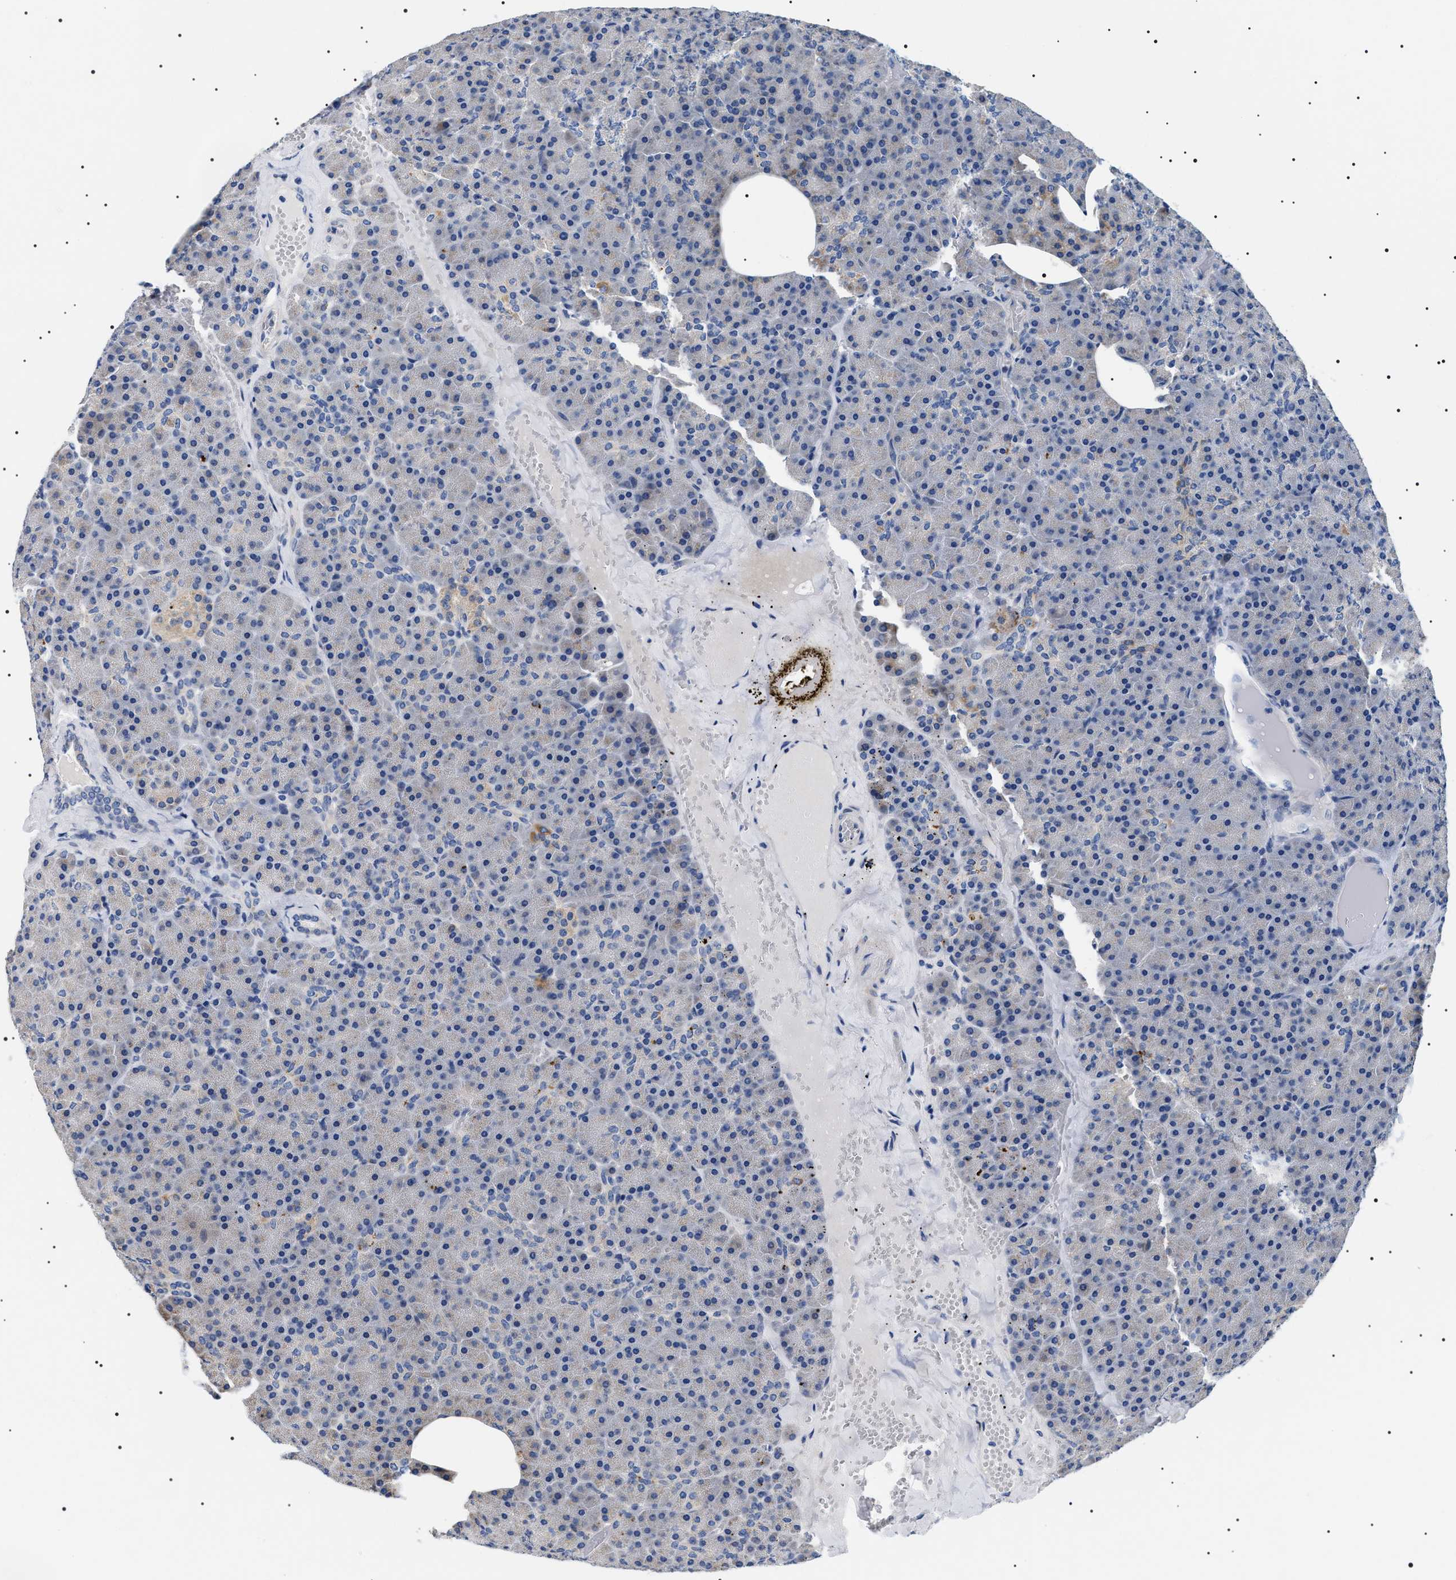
{"staining": {"intensity": "moderate", "quantity": "<25%", "location": "cytoplasmic/membranous"}, "tissue": "pancreas", "cell_type": "Exocrine glandular cells", "image_type": "normal", "snomed": [{"axis": "morphology", "description": "Normal tissue, NOS"}, {"axis": "morphology", "description": "Carcinoid, malignant, NOS"}, {"axis": "topography", "description": "Pancreas"}], "caption": "An IHC histopathology image of normal tissue is shown. Protein staining in brown shows moderate cytoplasmic/membranous positivity in pancreas within exocrine glandular cells. (brown staining indicates protein expression, while blue staining denotes nuclei).", "gene": "TMEM222", "patient": {"sex": "female", "age": 35}}